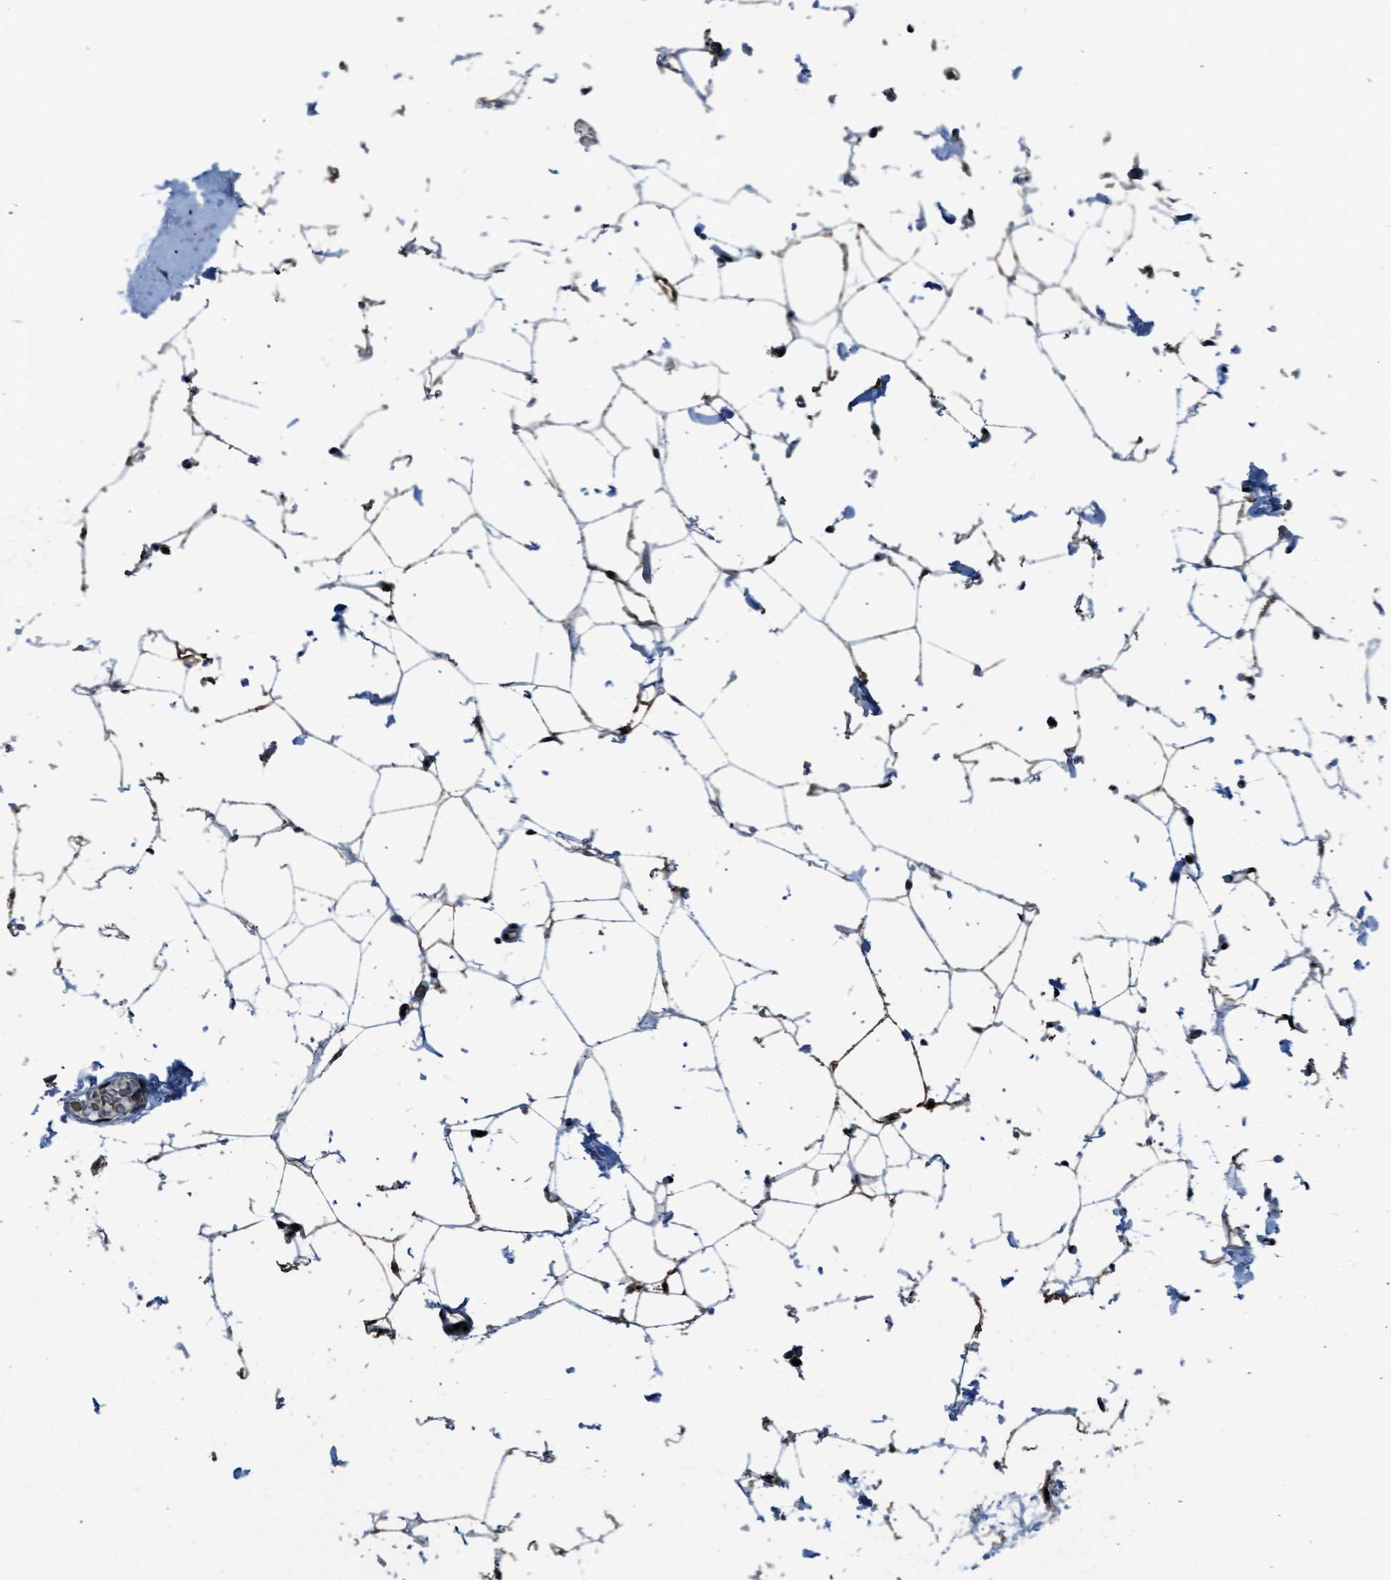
{"staining": {"intensity": "strong", "quantity": ">75%", "location": "nuclear"}, "tissue": "adipose tissue", "cell_type": "Adipocytes", "image_type": "normal", "snomed": [{"axis": "morphology", "description": "Normal tissue, NOS"}, {"axis": "topography", "description": "Breast"}, {"axis": "topography", "description": "Soft tissue"}], "caption": "Protein analysis of unremarkable adipose tissue shows strong nuclear expression in about >75% of adipocytes. (DAB (3,3'-diaminobenzidine) IHC, brown staining for protein, blue staining for nuclei).", "gene": "MORC3", "patient": {"sex": "female", "age": 75}}